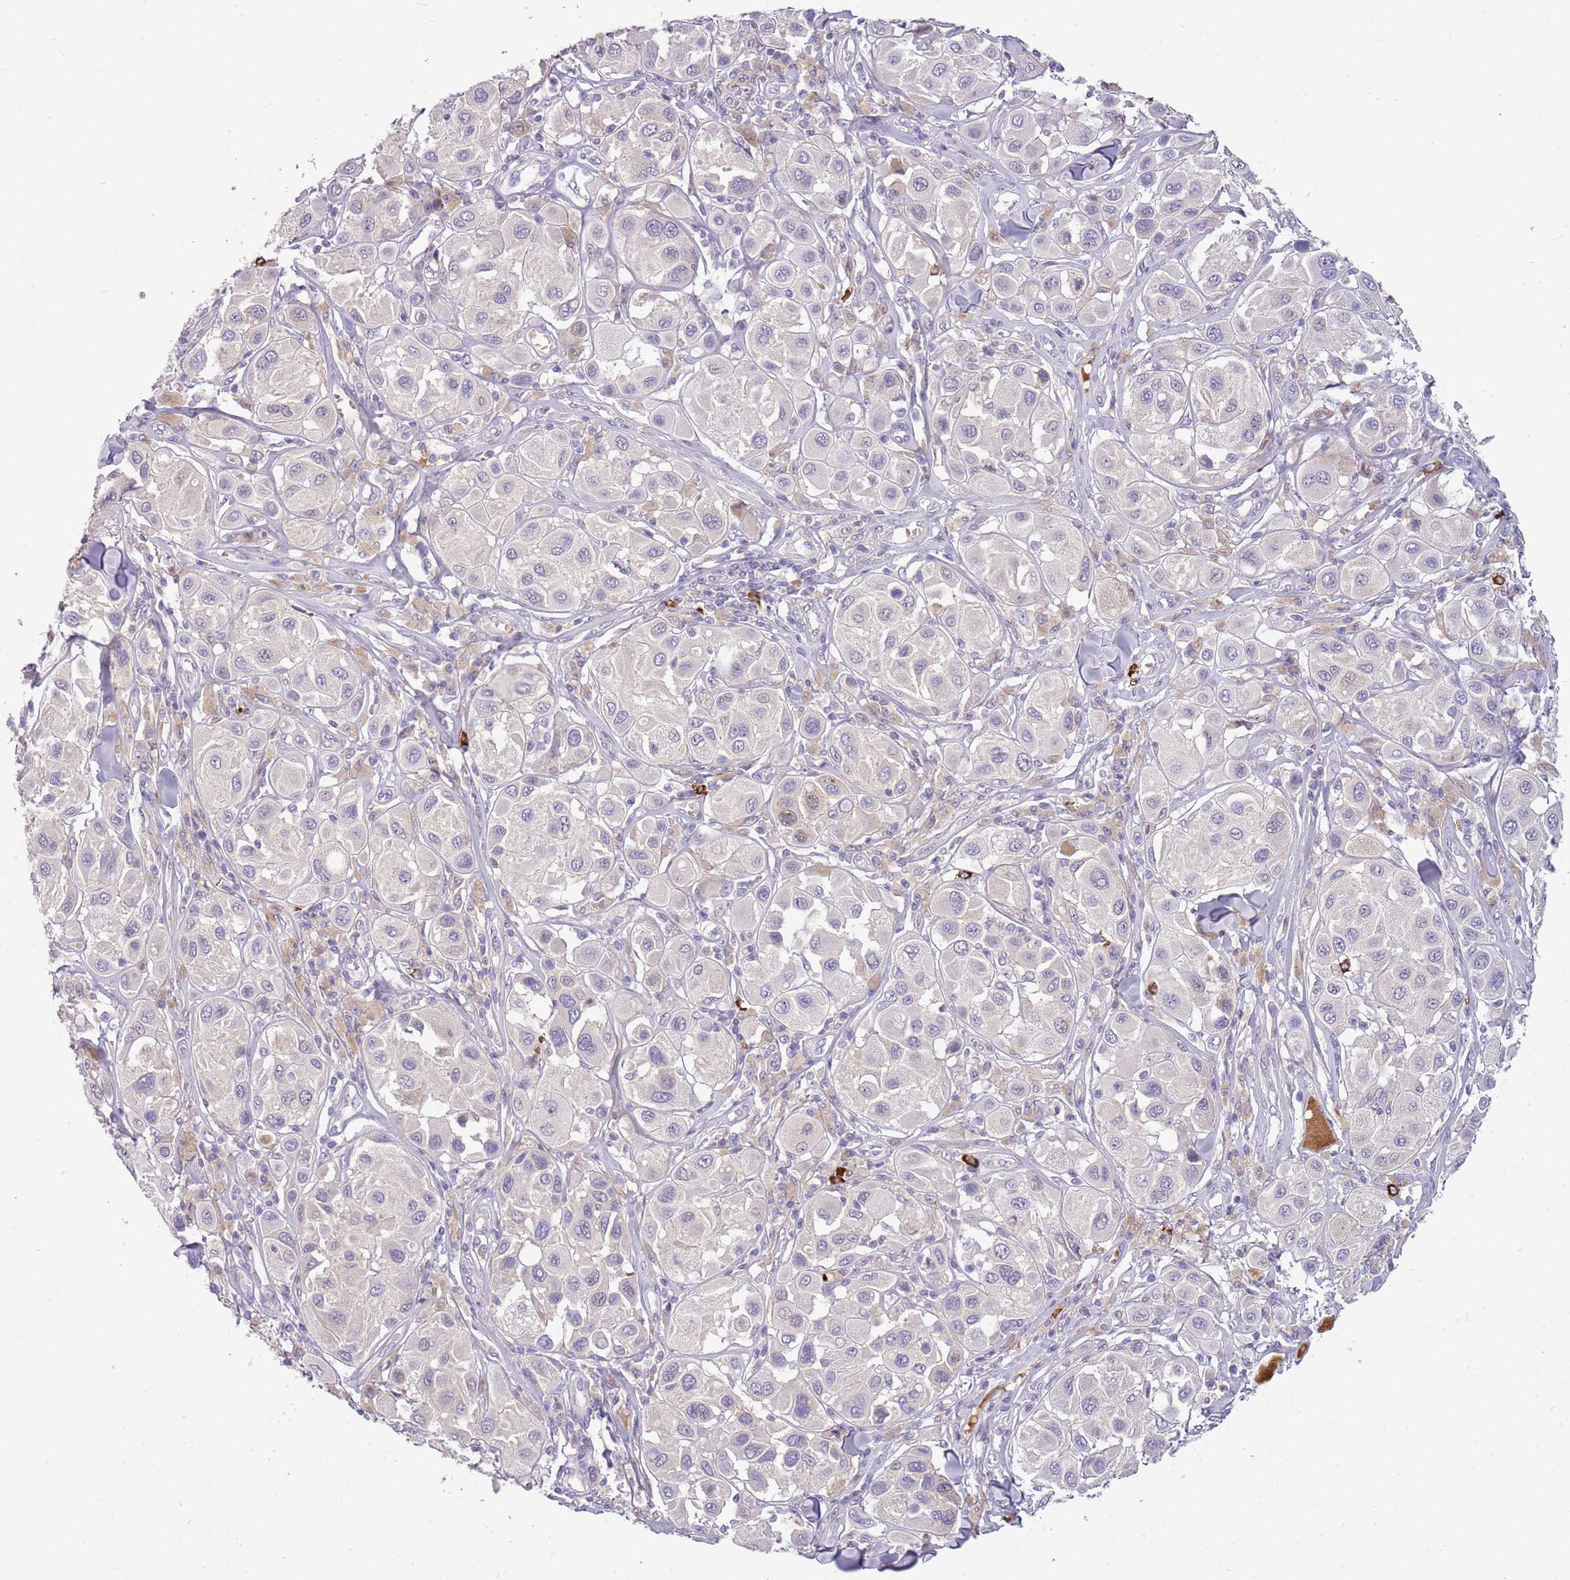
{"staining": {"intensity": "negative", "quantity": "none", "location": "none"}, "tissue": "melanoma", "cell_type": "Tumor cells", "image_type": "cancer", "snomed": [{"axis": "morphology", "description": "Malignant melanoma, Metastatic site"}, {"axis": "topography", "description": "Skin"}], "caption": "Malignant melanoma (metastatic site) was stained to show a protein in brown. There is no significant expression in tumor cells.", "gene": "SCAMP5", "patient": {"sex": "male", "age": 41}}